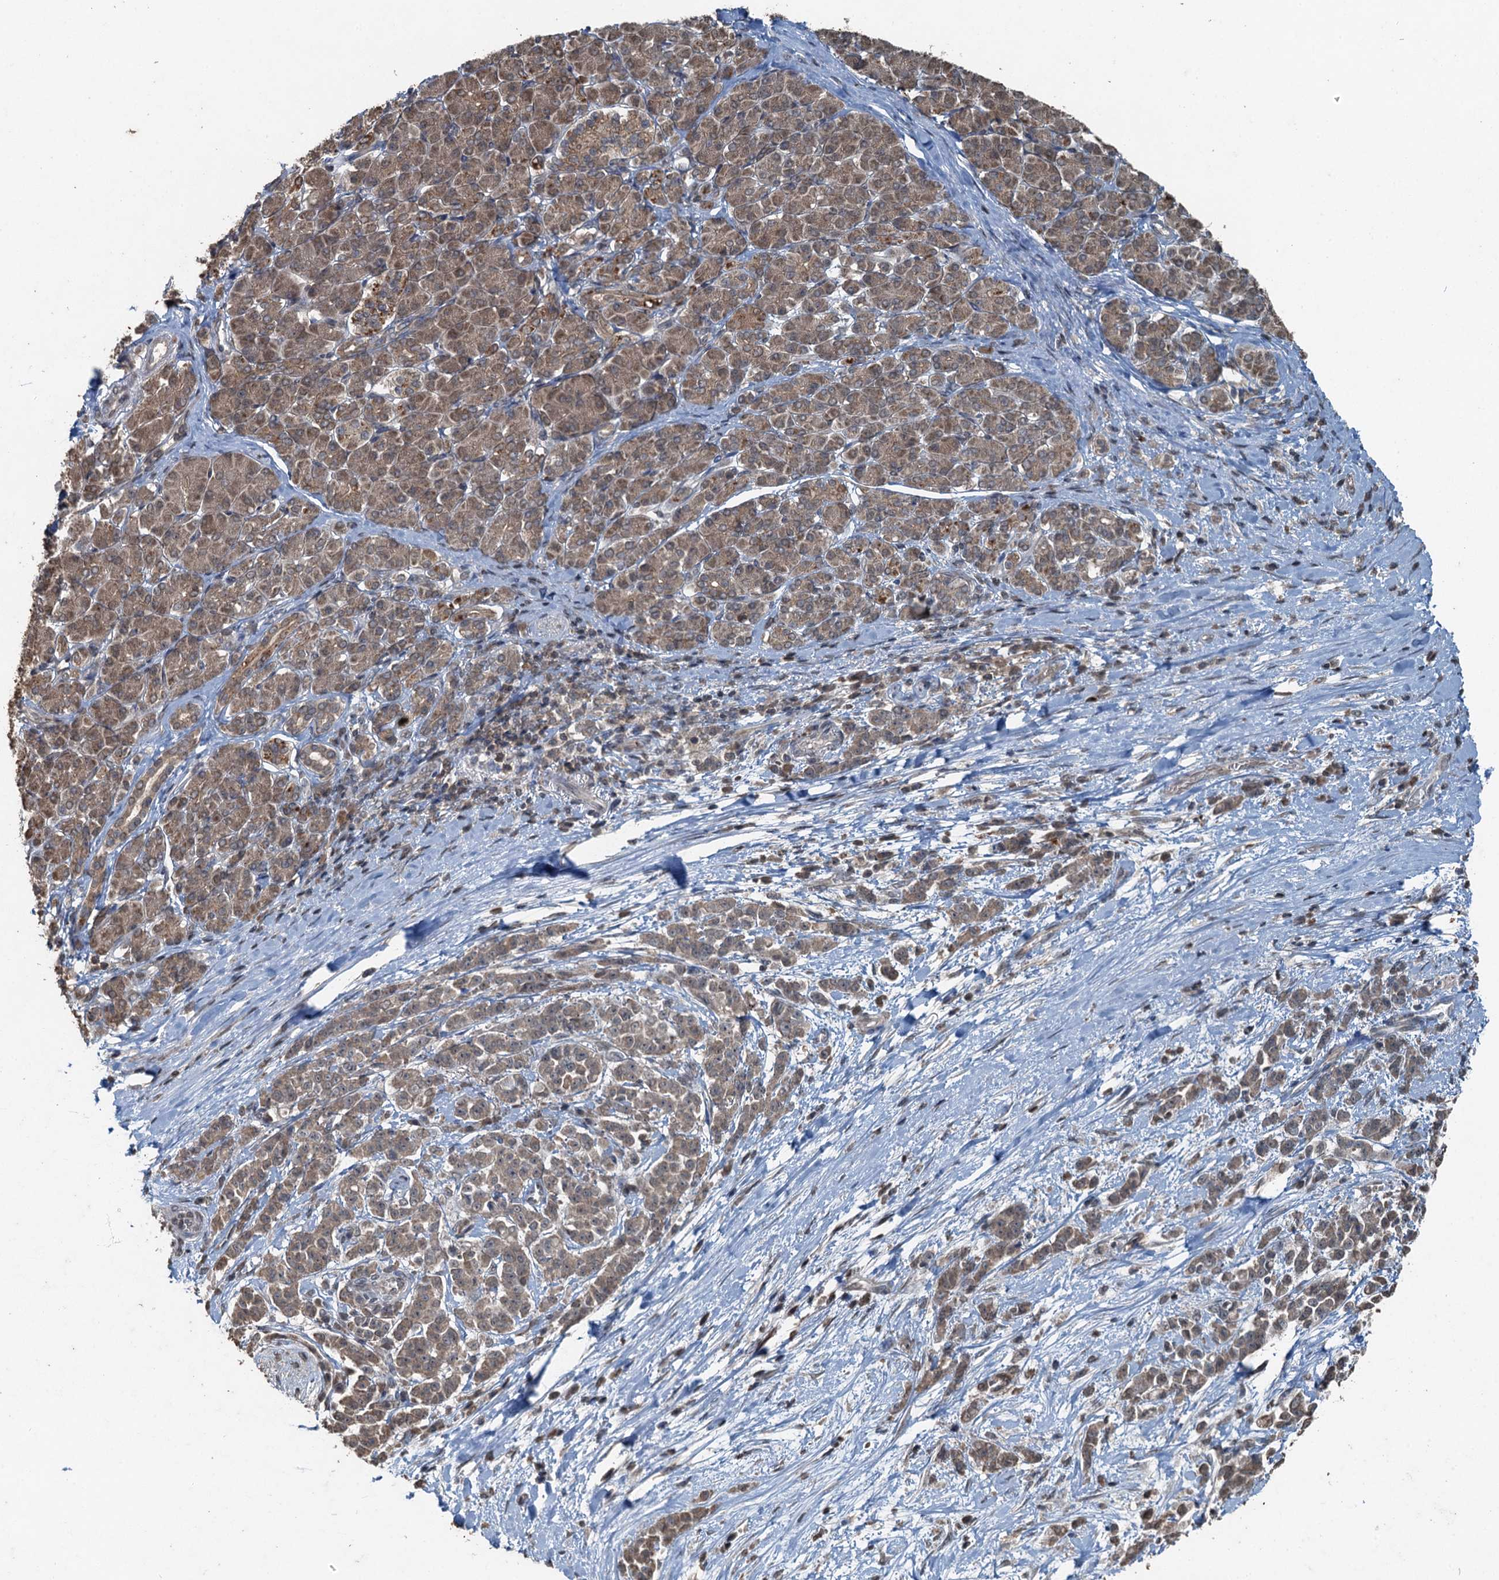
{"staining": {"intensity": "weak", "quantity": ">75%", "location": "cytoplasmic/membranous"}, "tissue": "pancreatic cancer", "cell_type": "Tumor cells", "image_type": "cancer", "snomed": [{"axis": "morphology", "description": "Normal tissue, NOS"}, {"axis": "morphology", "description": "Adenocarcinoma, NOS"}, {"axis": "topography", "description": "Pancreas"}], "caption": "The micrograph demonstrates staining of pancreatic adenocarcinoma, revealing weak cytoplasmic/membranous protein expression (brown color) within tumor cells. Using DAB (3,3'-diaminobenzidine) (brown) and hematoxylin (blue) stains, captured at high magnification using brightfield microscopy.", "gene": "TCTN1", "patient": {"sex": "female", "age": 64}}